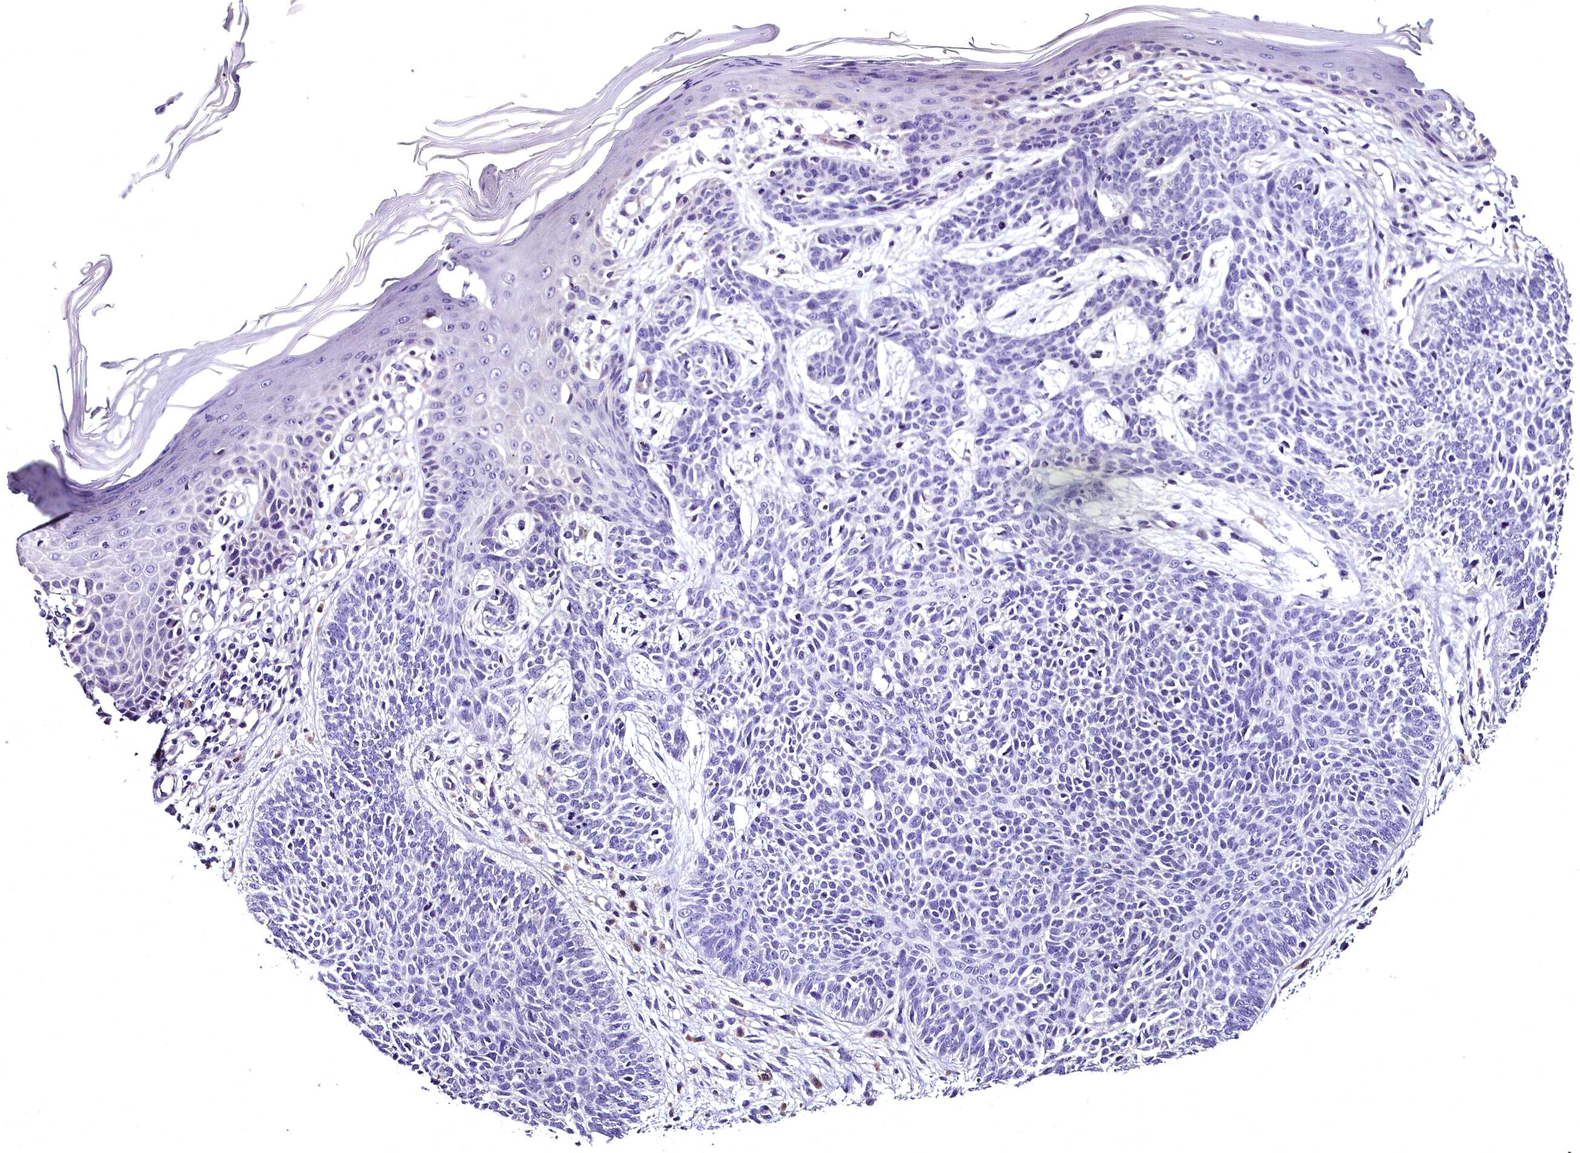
{"staining": {"intensity": "negative", "quantity": "none", "location": "none"}, "tissue": "skin cancer", "cell_type": "Tumor cells", "image_type": "cancer", "snomed": [{"axis": "morphology", "description": "Basal cell carcinoma"}, {"axis": "topography", "description": "Skin"}], "caption": "A high-resolution histopathology image shows immunohistochemistry (IHC) staining of basal cell carcinoma (skin), which shows no significant positivity in tumor cells.", "gene": "MS4A18", "patient": {"sex": "female", "age": 66}}